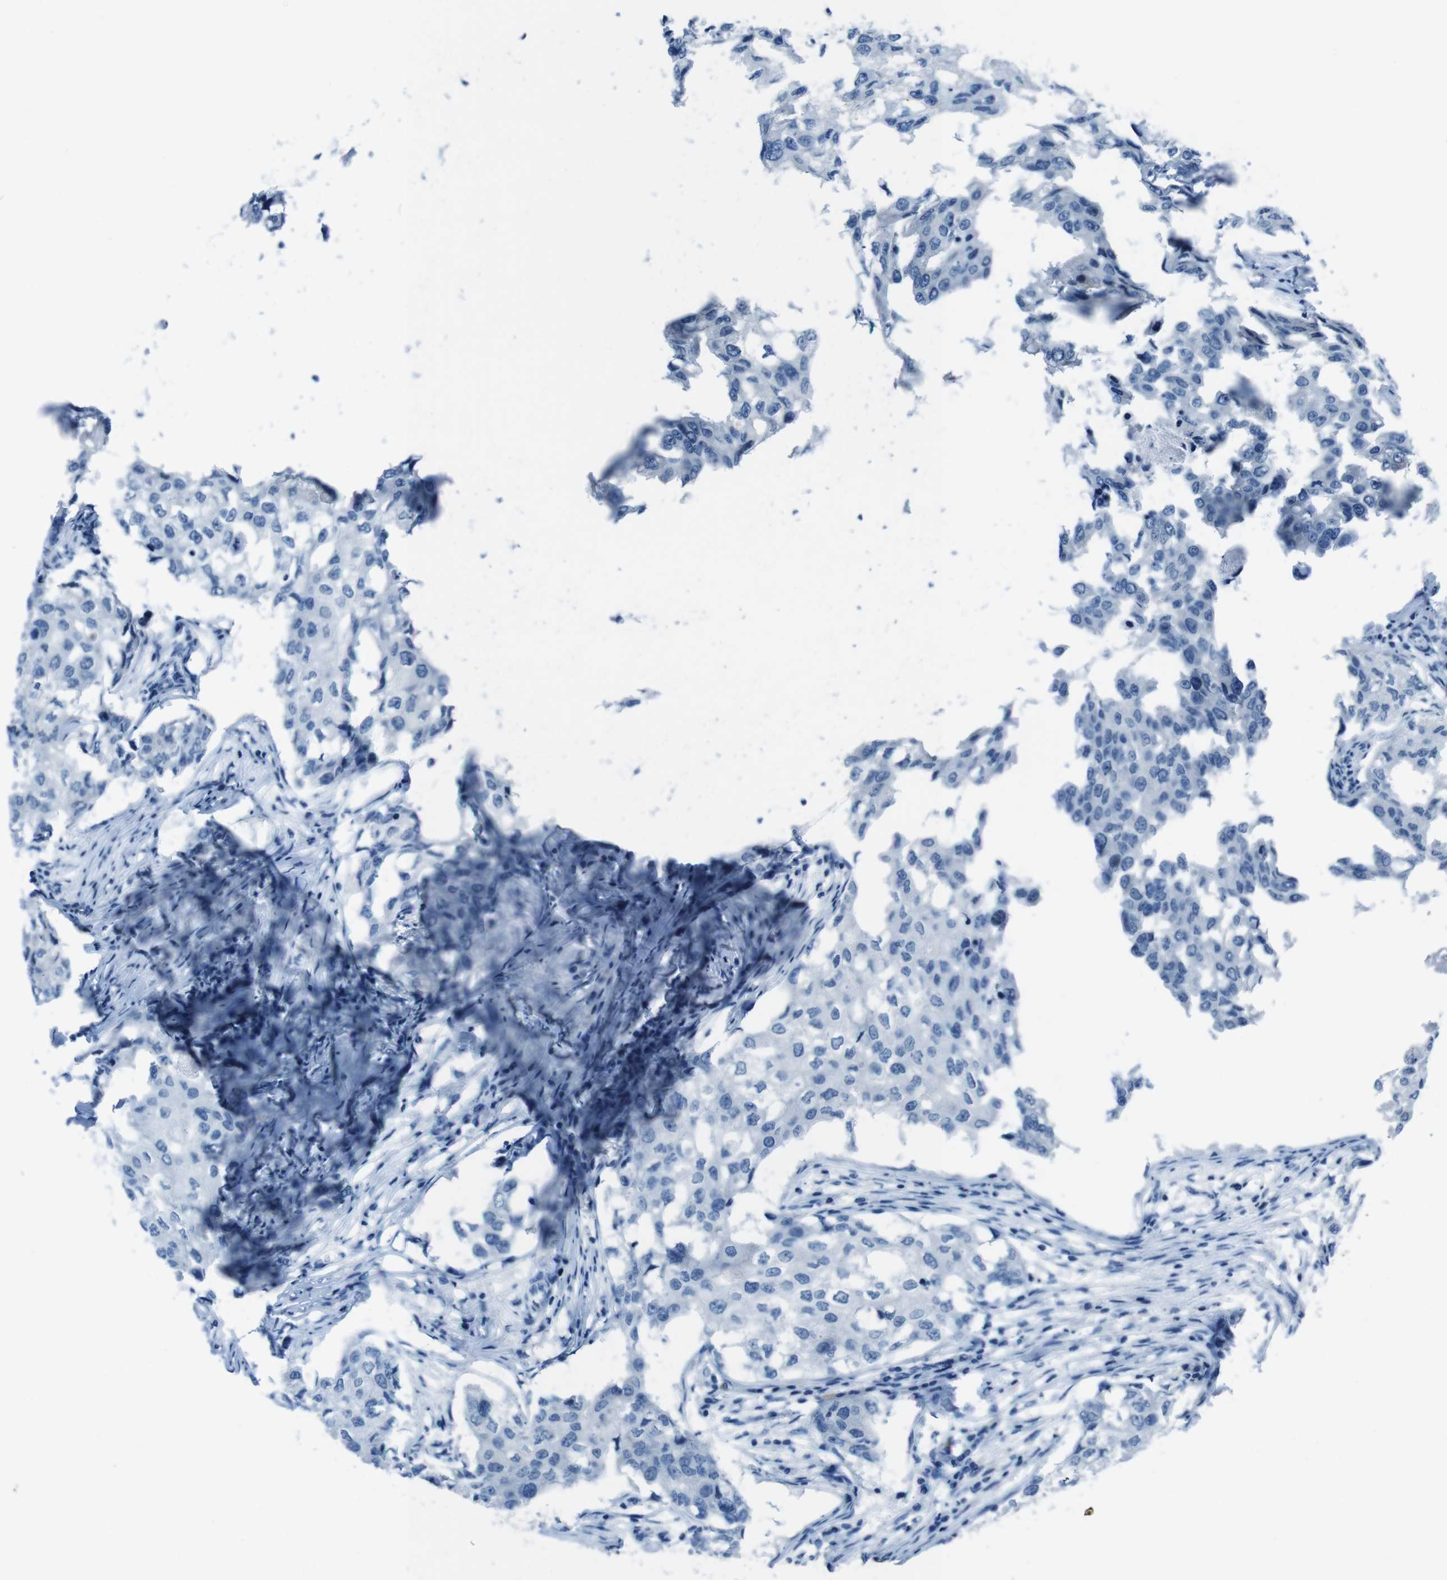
{"staining": {"intensity": "negative", "quantity": "none", "location": "none"}, "tissue": "breast cancer", "cell_type": "Tumor cells", "image_type": "cancer", "snomed": [{"axis": "morphology", "description": "Duct carcinoma"}, {"axis": "topography", "description": "Breast"}], "caption": "Tumor cells show no significant staining in breast cancer.", "gene": "CDHR2", "patient": {"sex": "female", "age": 27}}